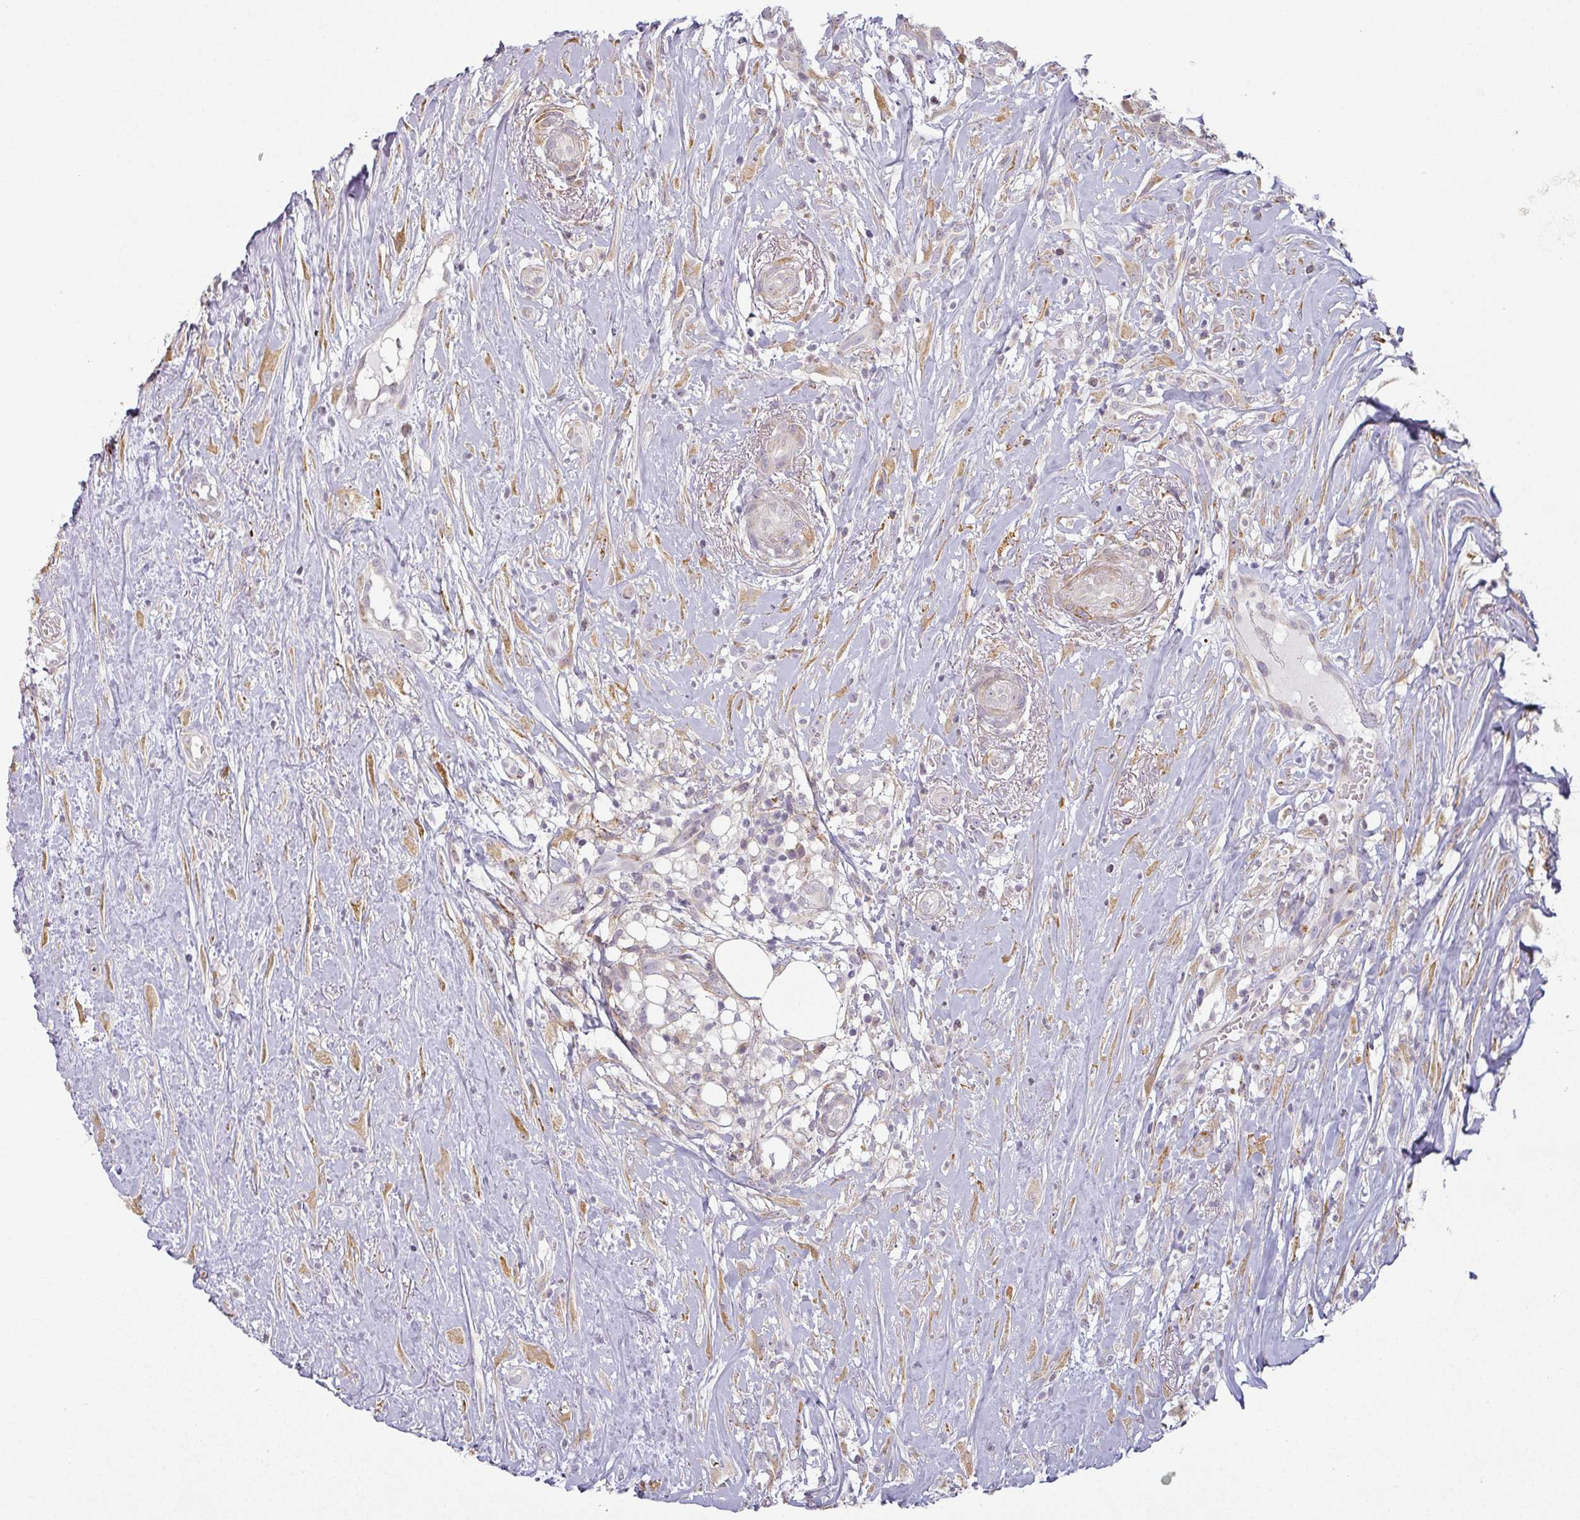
{"staining": {"intensity": "moderate", "quantity": "<25%", "location": "cytoplasmic/membranous"}, "tissue": "head and neck cancer", "cell_type": "Tumor cells", "image_type": "cancer", "snomed": [{"axis": "morphology", "description": "Squamous cell carcinoma, NOS"}, {"axis": "topography", "description": "Head-Neck"}], "caption": "Moderate cytoplasmic/membranous protein expression is appreciated in approximately <25% of tumor cells in head and neck cancer. (DAB IHC with brightfield microscopy, high magnification).", "gene": "CCDC144A", "patient": {"sex": "male", "age": 83}}